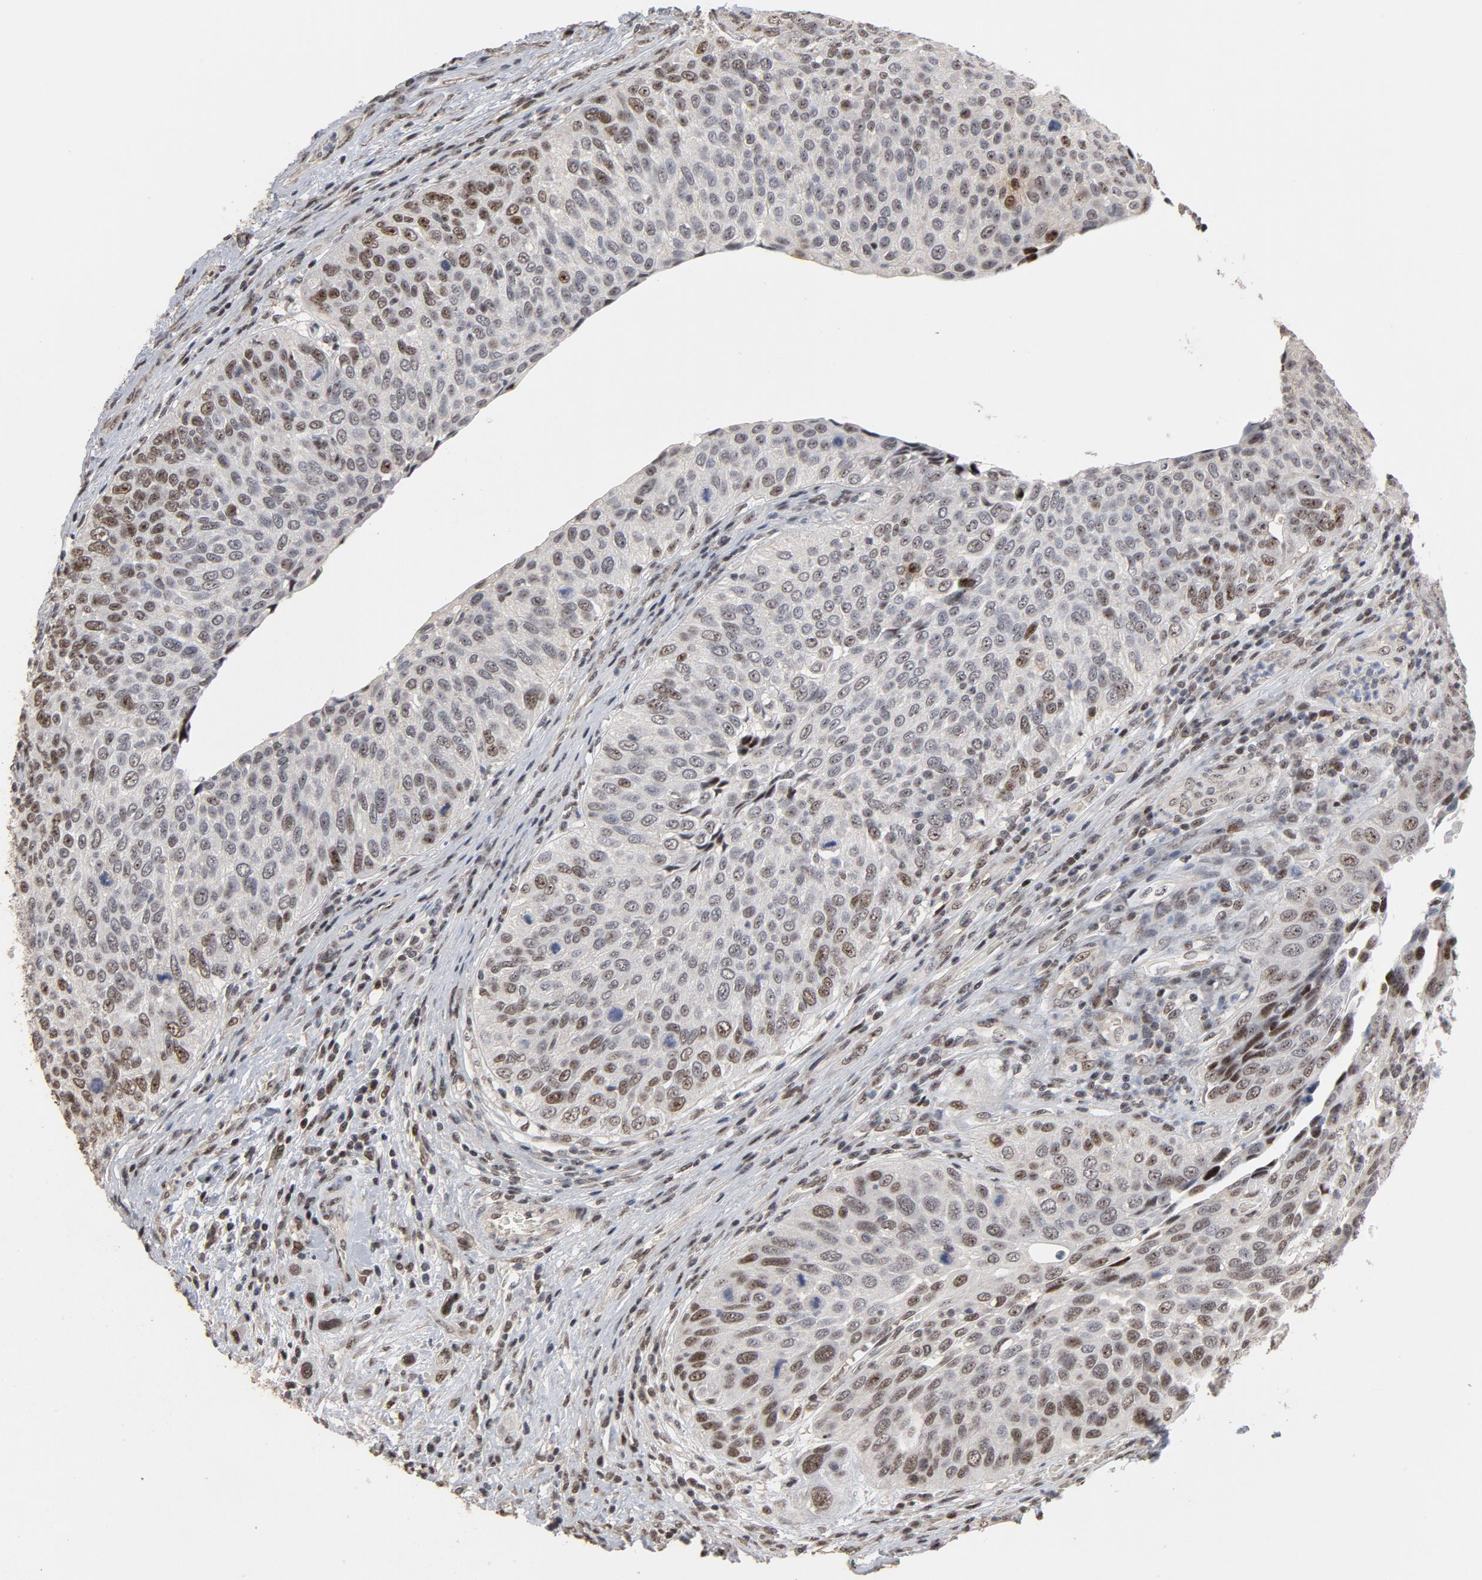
{"staining": {"intensity": "moderate", "quantity": "25%-75%", "location": "nuclear"}, "tissue": "urothelial cancer", "cell_type": "Tumor cells", "image_type": "cancer", "snomed": [{"axis": "morphology", "description": "Urothelial carcinoma, High grade"}, {"axis": "topography", "description": "Urinary bladder"}], "caption": "An image of urothelial cancer stained for a protein demonstrates moderate nuclear brown staining in tumor cells.", "gene": "TP53RK", "patient": {"sex": "male", "age": 50}}